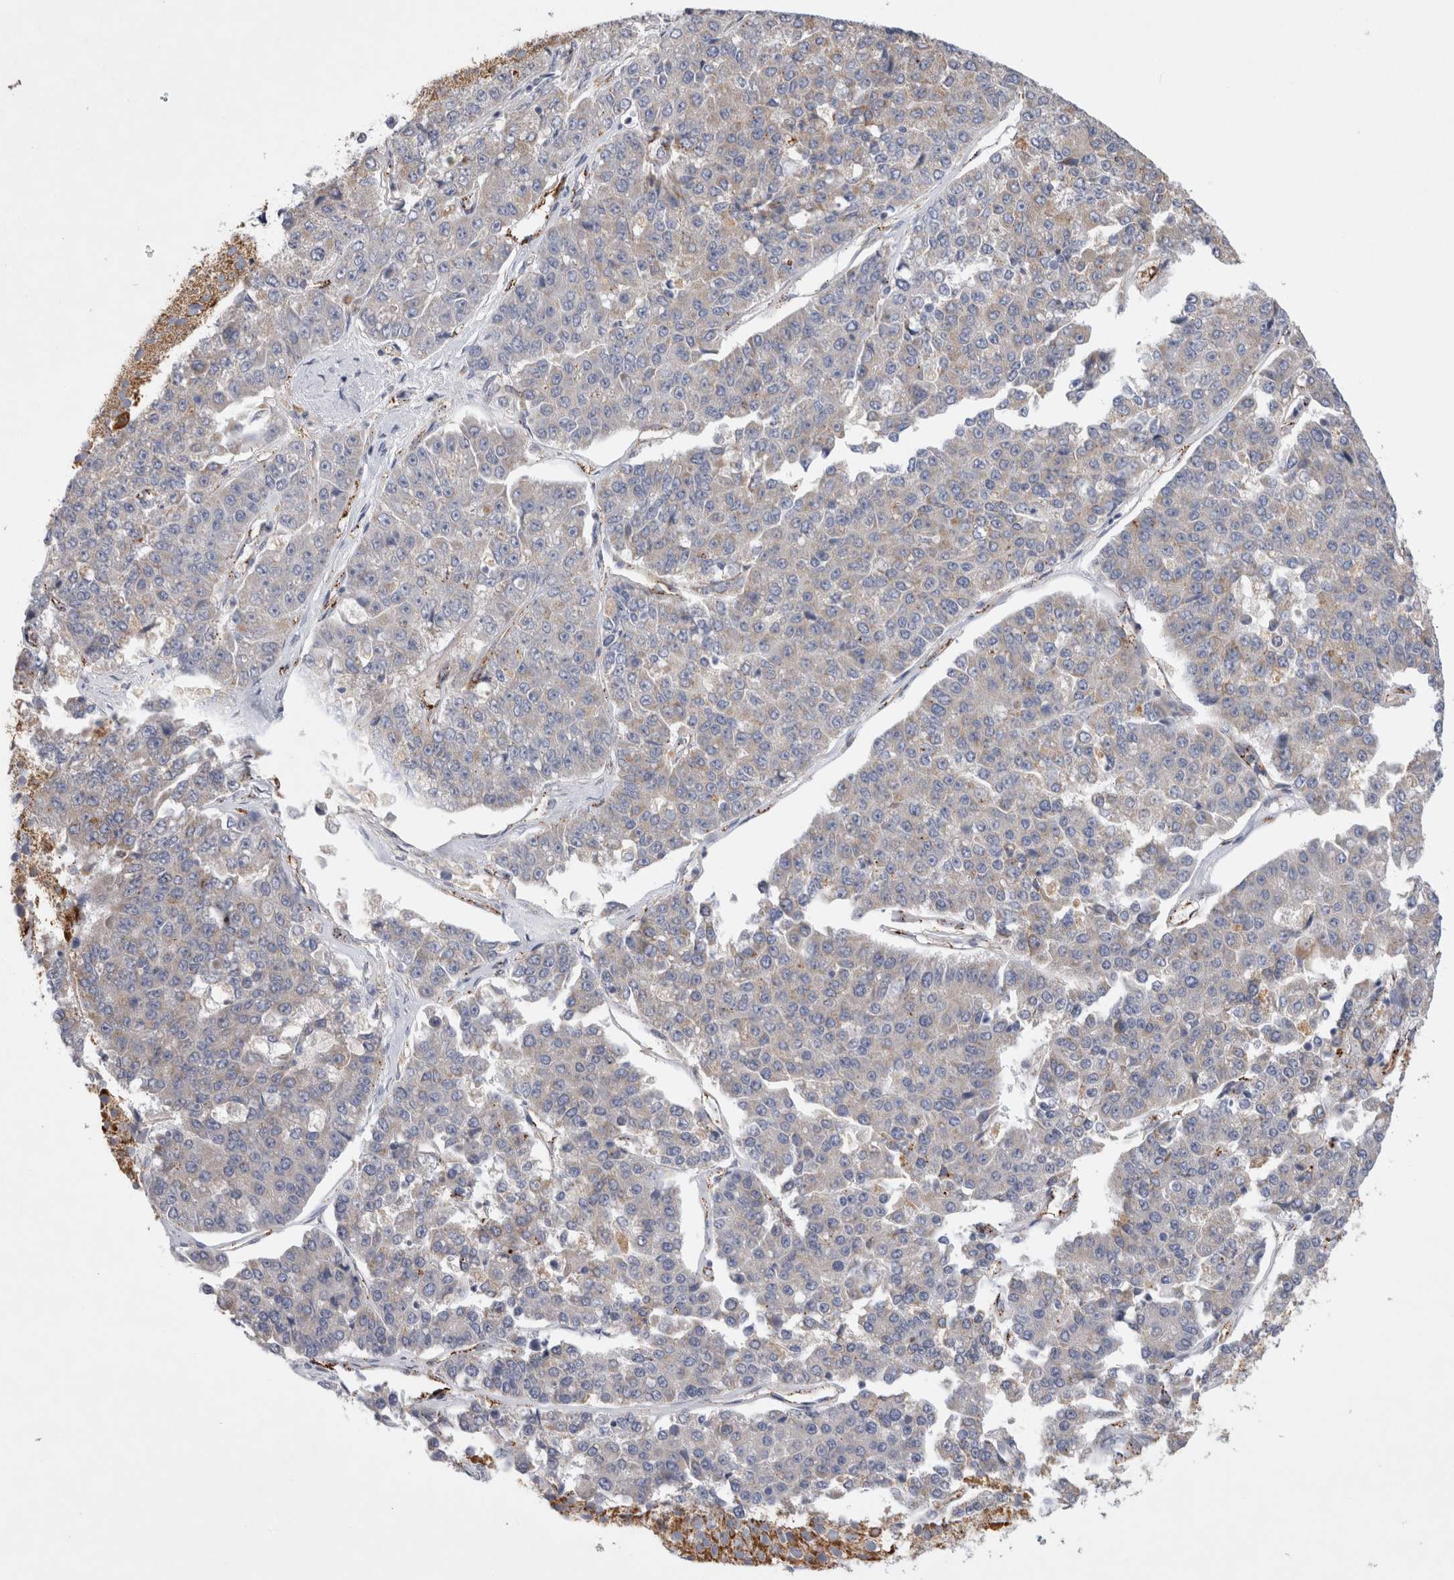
{"staining": {"intensity": "weak", "quantity": "25%-75%", "location": "cytoplasmic/membranous"}, "tissue": "pancreatic cancer", "cell_type": "Tumor cells", "image_type": "cancer", "snomed": [{"axis": "morphology", "description": "Adenocarcinoma, NOS"}, {"axis": "topography", "description": "Pancreas"}], "caption": "Immunohistochemical staining of human adenocarcinoma (pancreatic) exhibits low levels of weak cytoplasmic/membranous protein staining in about 25%-75% of tumor cells. Ihc stains the protein in brown and the nuclei are stained blue.", "gene": "IARS2", "patient": {"sex": "male", "age": 50}}